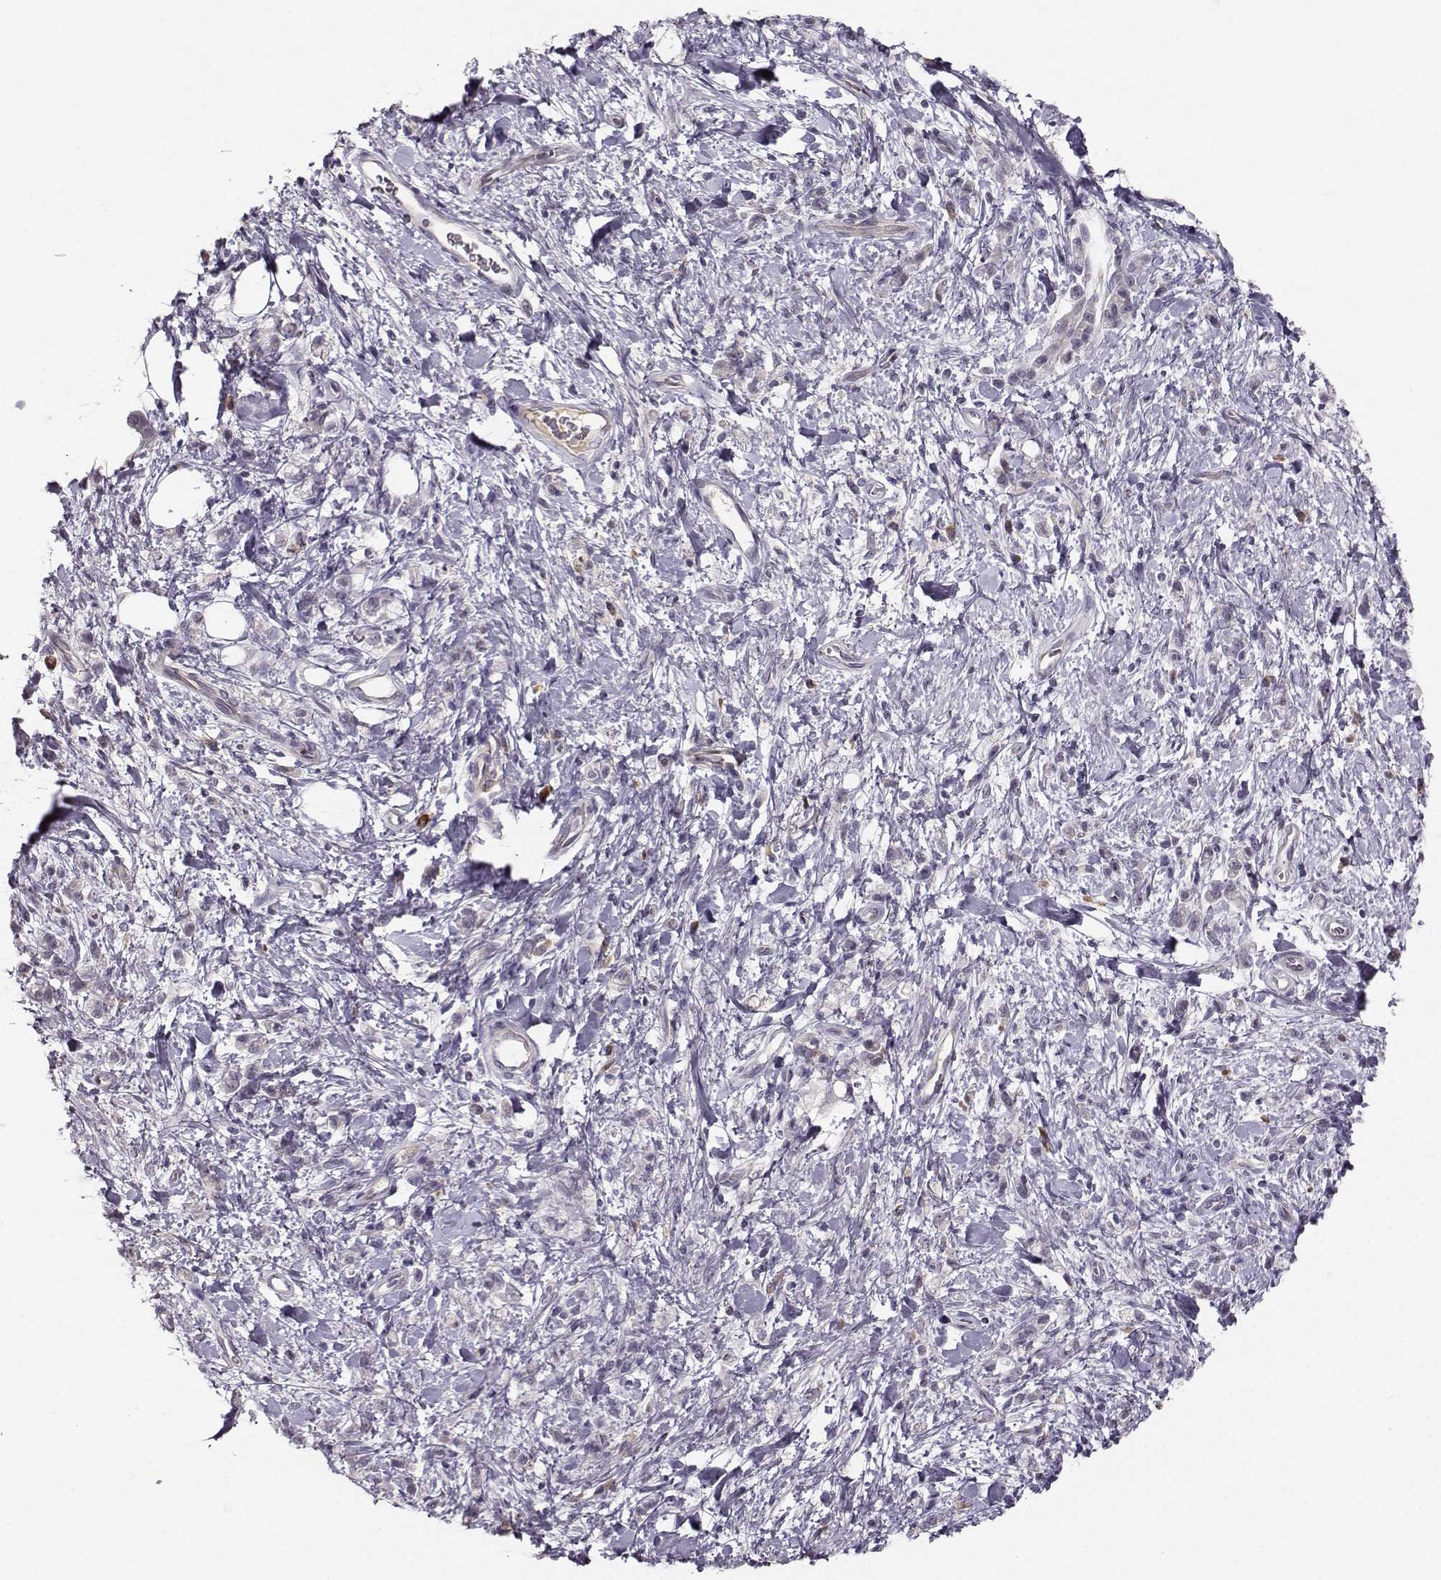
{"staining": {"intensity": "negative", "quantity": "none", "location": "none"}, "tissue": "stomach cancer", "cell_type": "Tumor cells", "image_type": "cancer", "snomed": [{"axis": "morphology", "description": "Adenocarcinoma, NOS"}, {"axis": "topography", "description": "Stomach"}], "caption": "This image is of stomach cancer stained with IHC to label a protein in brown with the nuclei are counter-stained blue. There is no positivity in tumor cells.", "gene": "OPRD1", "patient": {"sex": "male", "age": 77}}